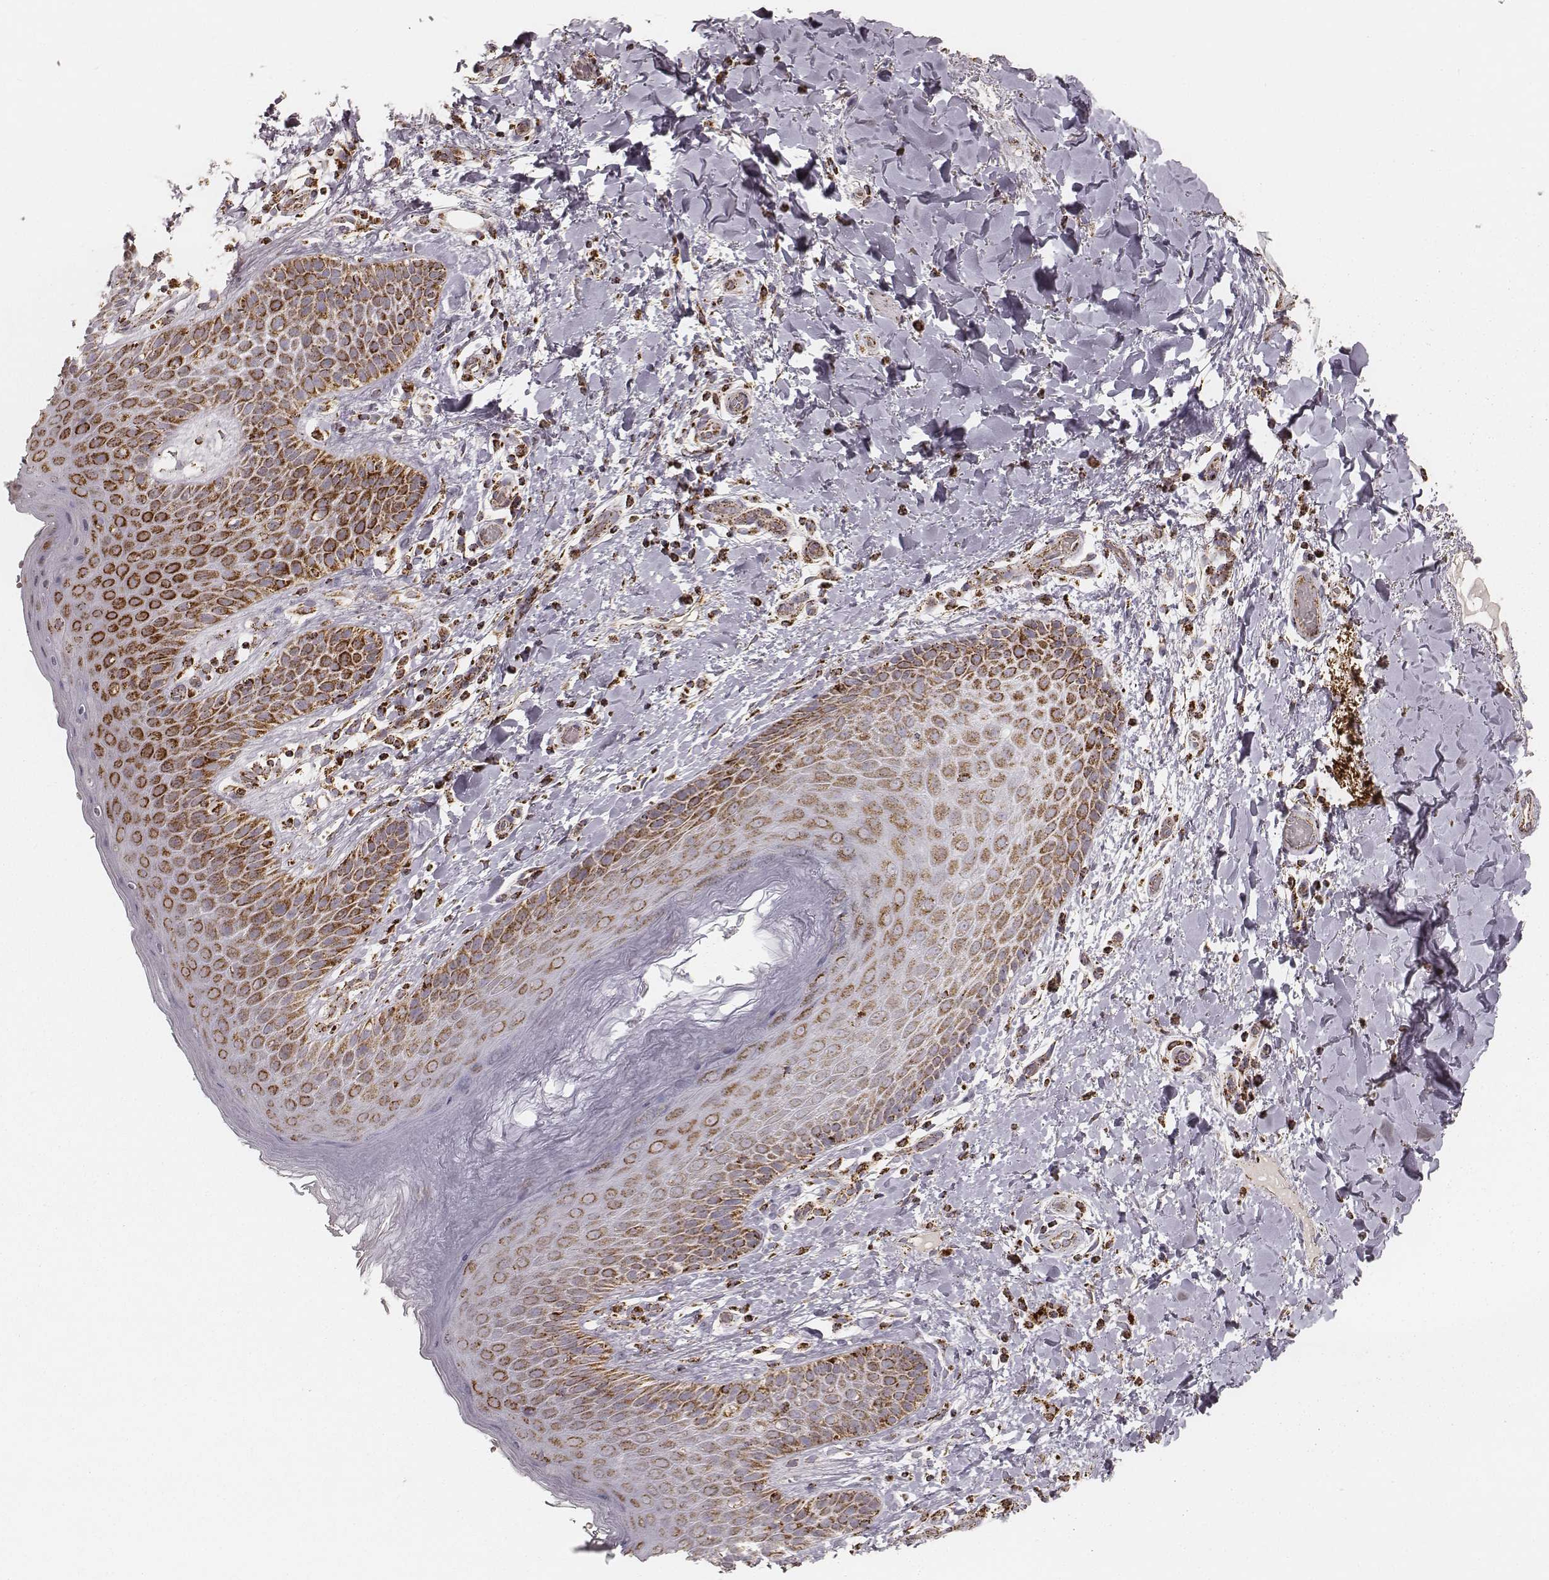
{"staining": {"intensity": "strong", "quantity": ">75%", "location": "cytoplasmic/membranous"}, "tissue": "skin", "cell_type": "Epidermal cells", "image_type": "normal", "snomed": [{"axis": "morphology", "description": "Normal tissue, NOS"}, {"axis": "topography", "description": "Anal"}], "caption": "Strong cytoplasmic/membranous expression for a protein is seen in approximately >75% of epidermal cells of unremarkable skin using immunohistochemistry (IHC).", "gene": "CS", "patient": {"sex": "male", "age": 36}}